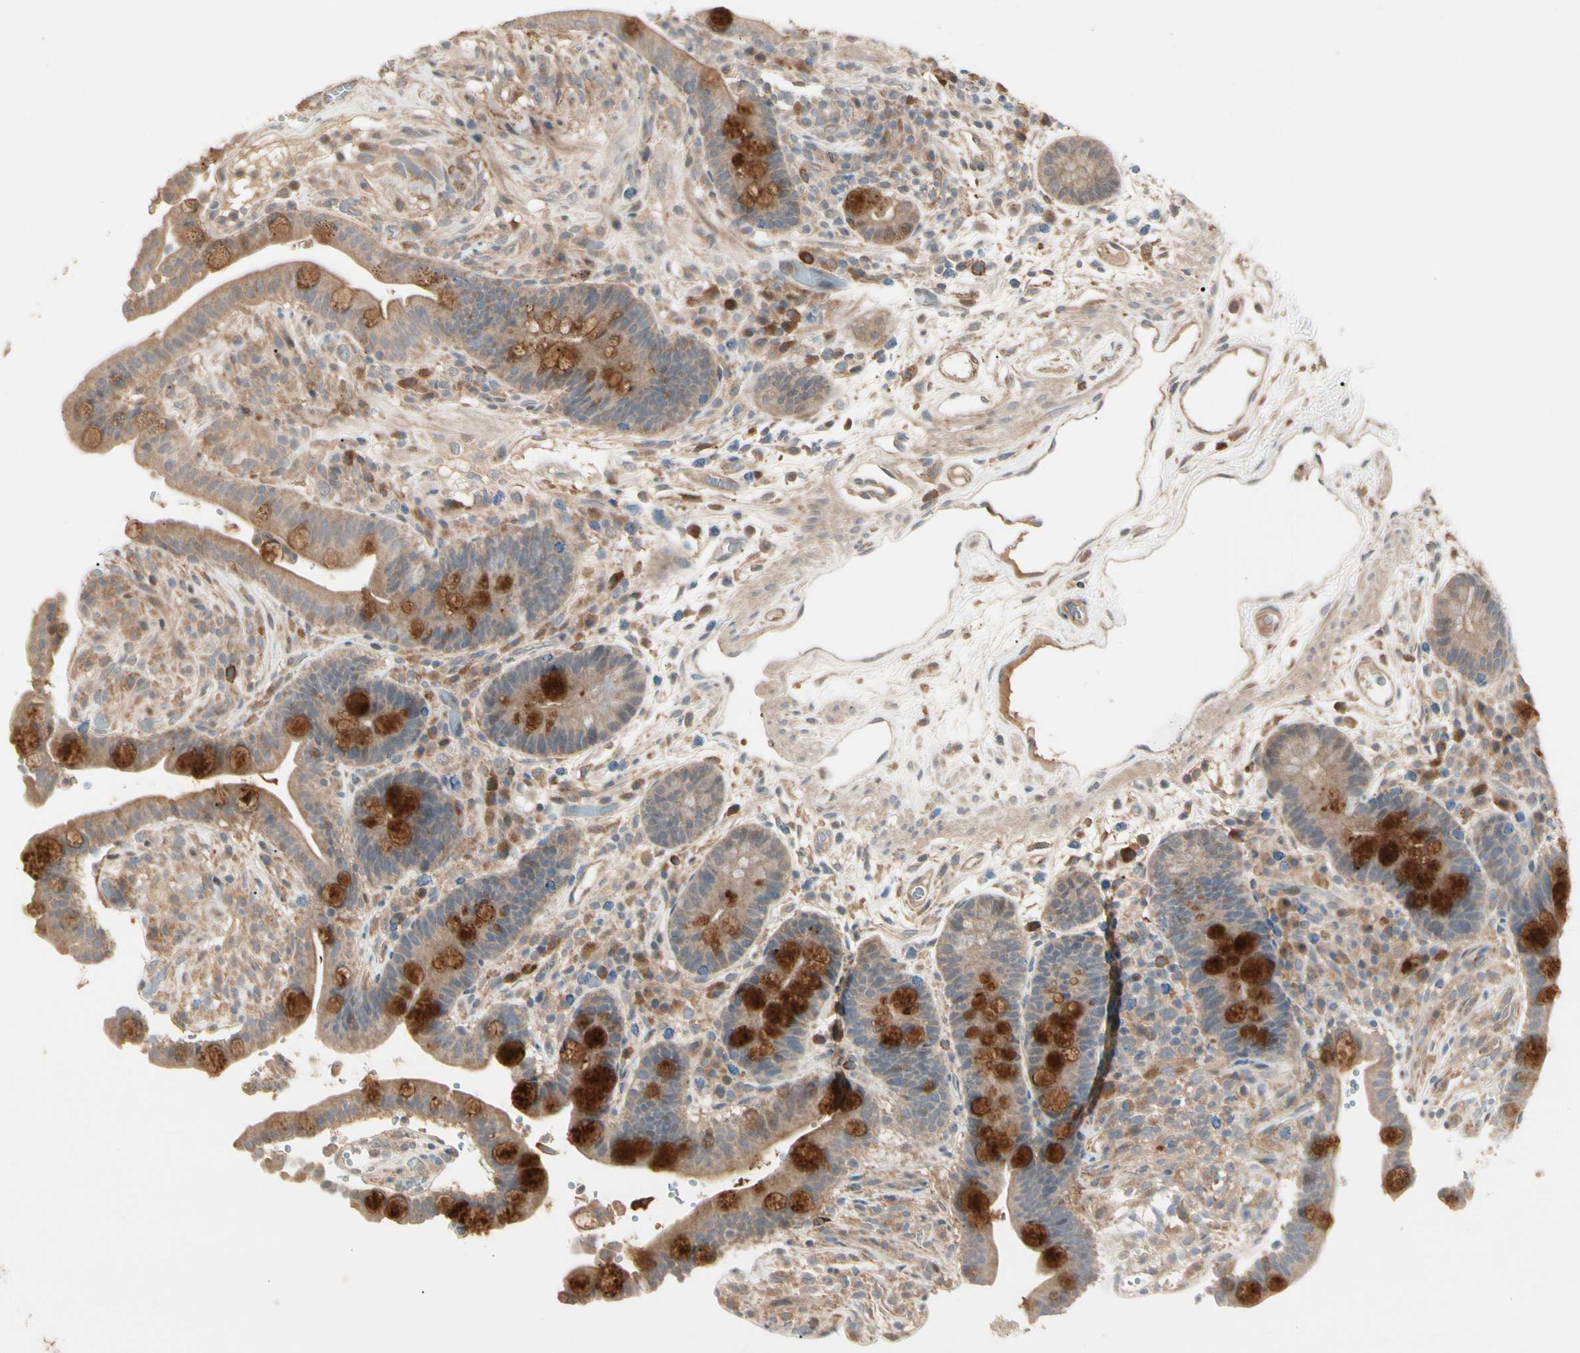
{"staining": {"intensity": "moderate", "quantity": ">75%", "location": "cytoplasmic/membranous"}, "tissue": "colon", "cell_type": "Endothelial cells", "image_type": "normal", "snomed": [{"axis": "morphology", "description": "Normal tissue, NOS"}, {"axis": "topography", "description": "Colon"}], "caption": "Immunohistochemical staining of benign human colon shows moderate cytoplasmic/membranous protein expression in approximately >75% of endothelial cells. (DAB (3,3'-diaminobenzidine) = brown stain, brightfield microscopy at high magnification).", "gene": "ATG4C", "patient": {"sex": "male", "age": 73}}